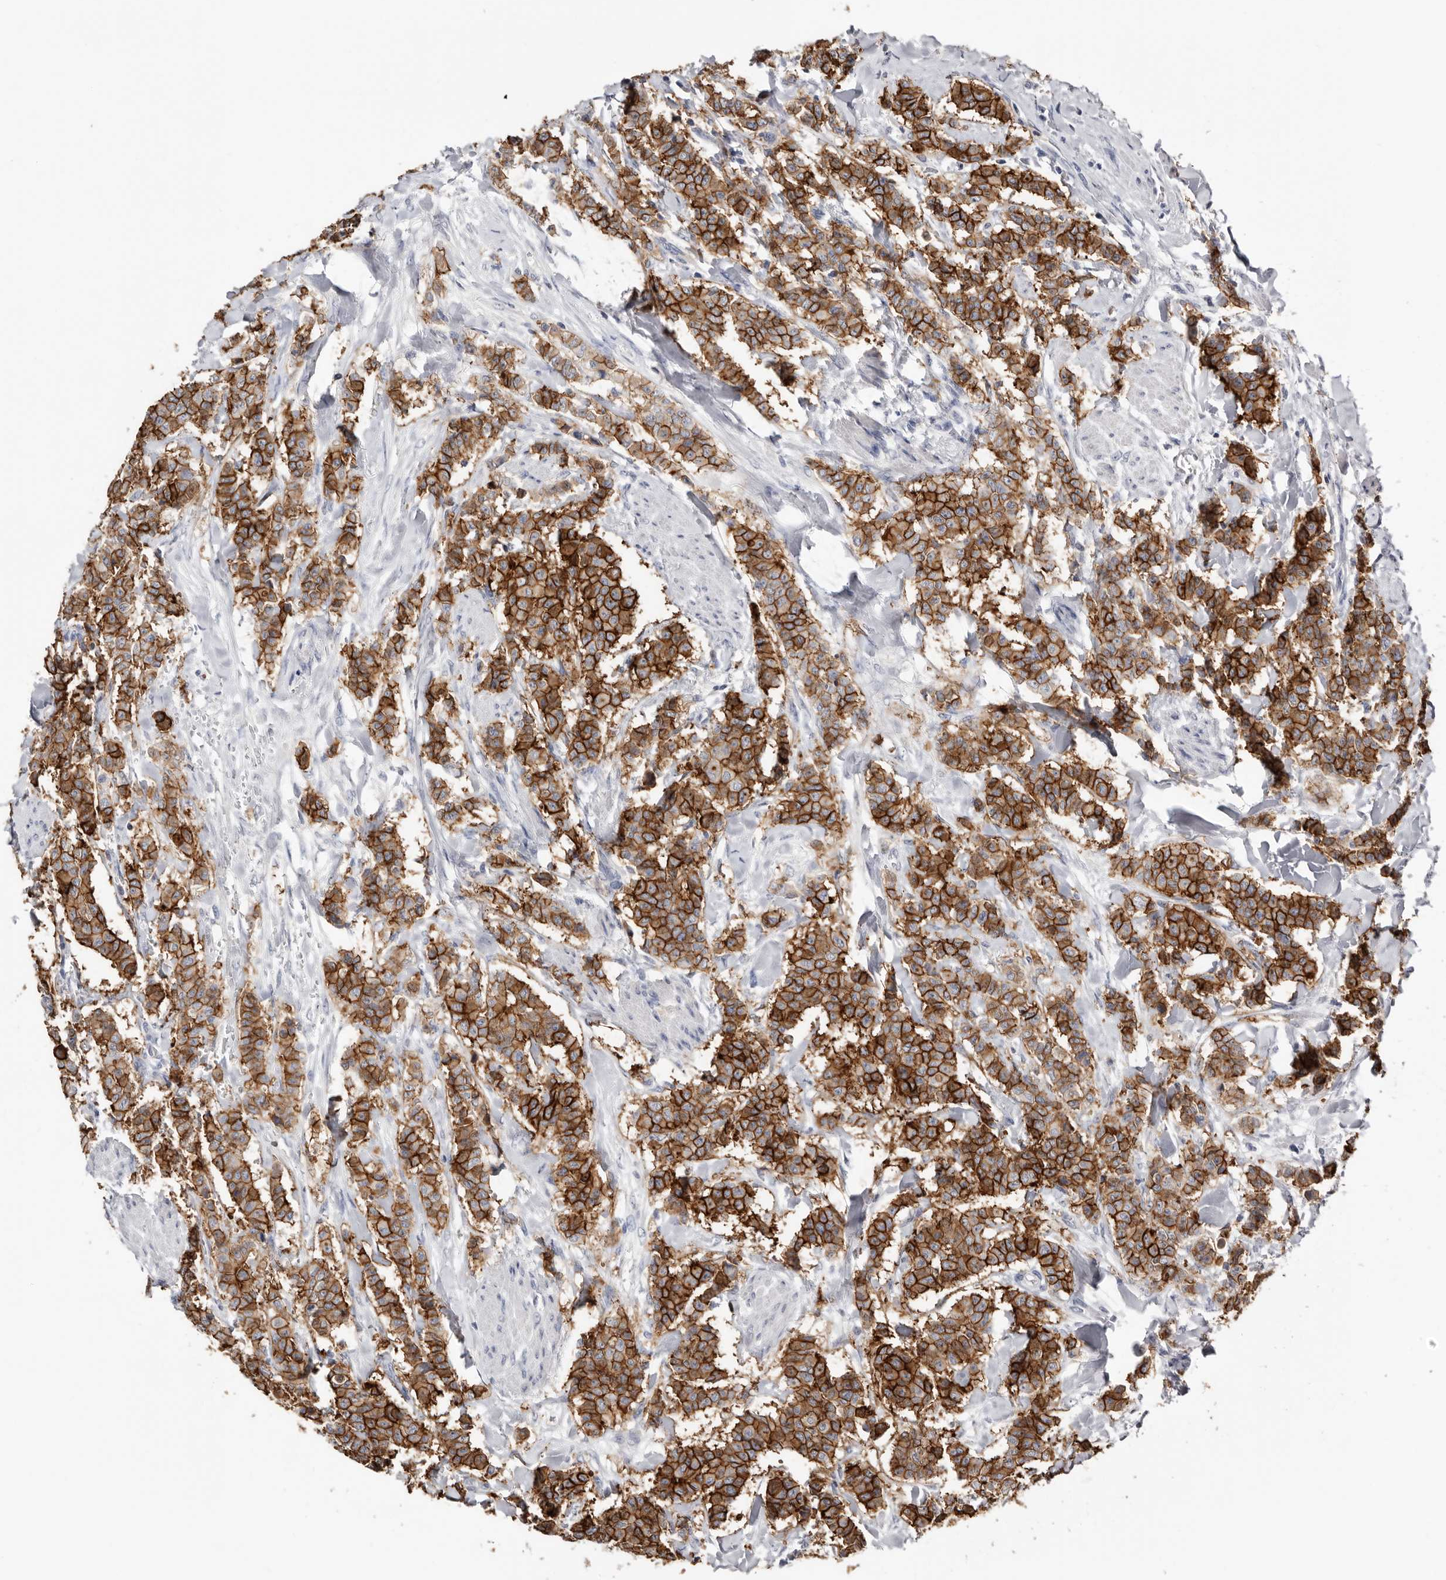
{"staining": {"intensity": "strong", "quantity": ">75%", "location": "cytoplasmic/membranous"}, "tissue": "breast cancer", "cell_type": "Tumor cells", "image_type": "cancer", "snomed": [{"axis": "morphology", "description": "Duct carcinoma"}, {"axis": "topography", "description": "Breast"}], "caption": "Breast cancer (invasive ductal carcinoma) stained with immunohistochemistry exhibits strong cytoplasmic/membranous staining in approximately >75% of tumor cells.", "gene": "S100A14", "patient": {"sex": "female", "age": 40}}